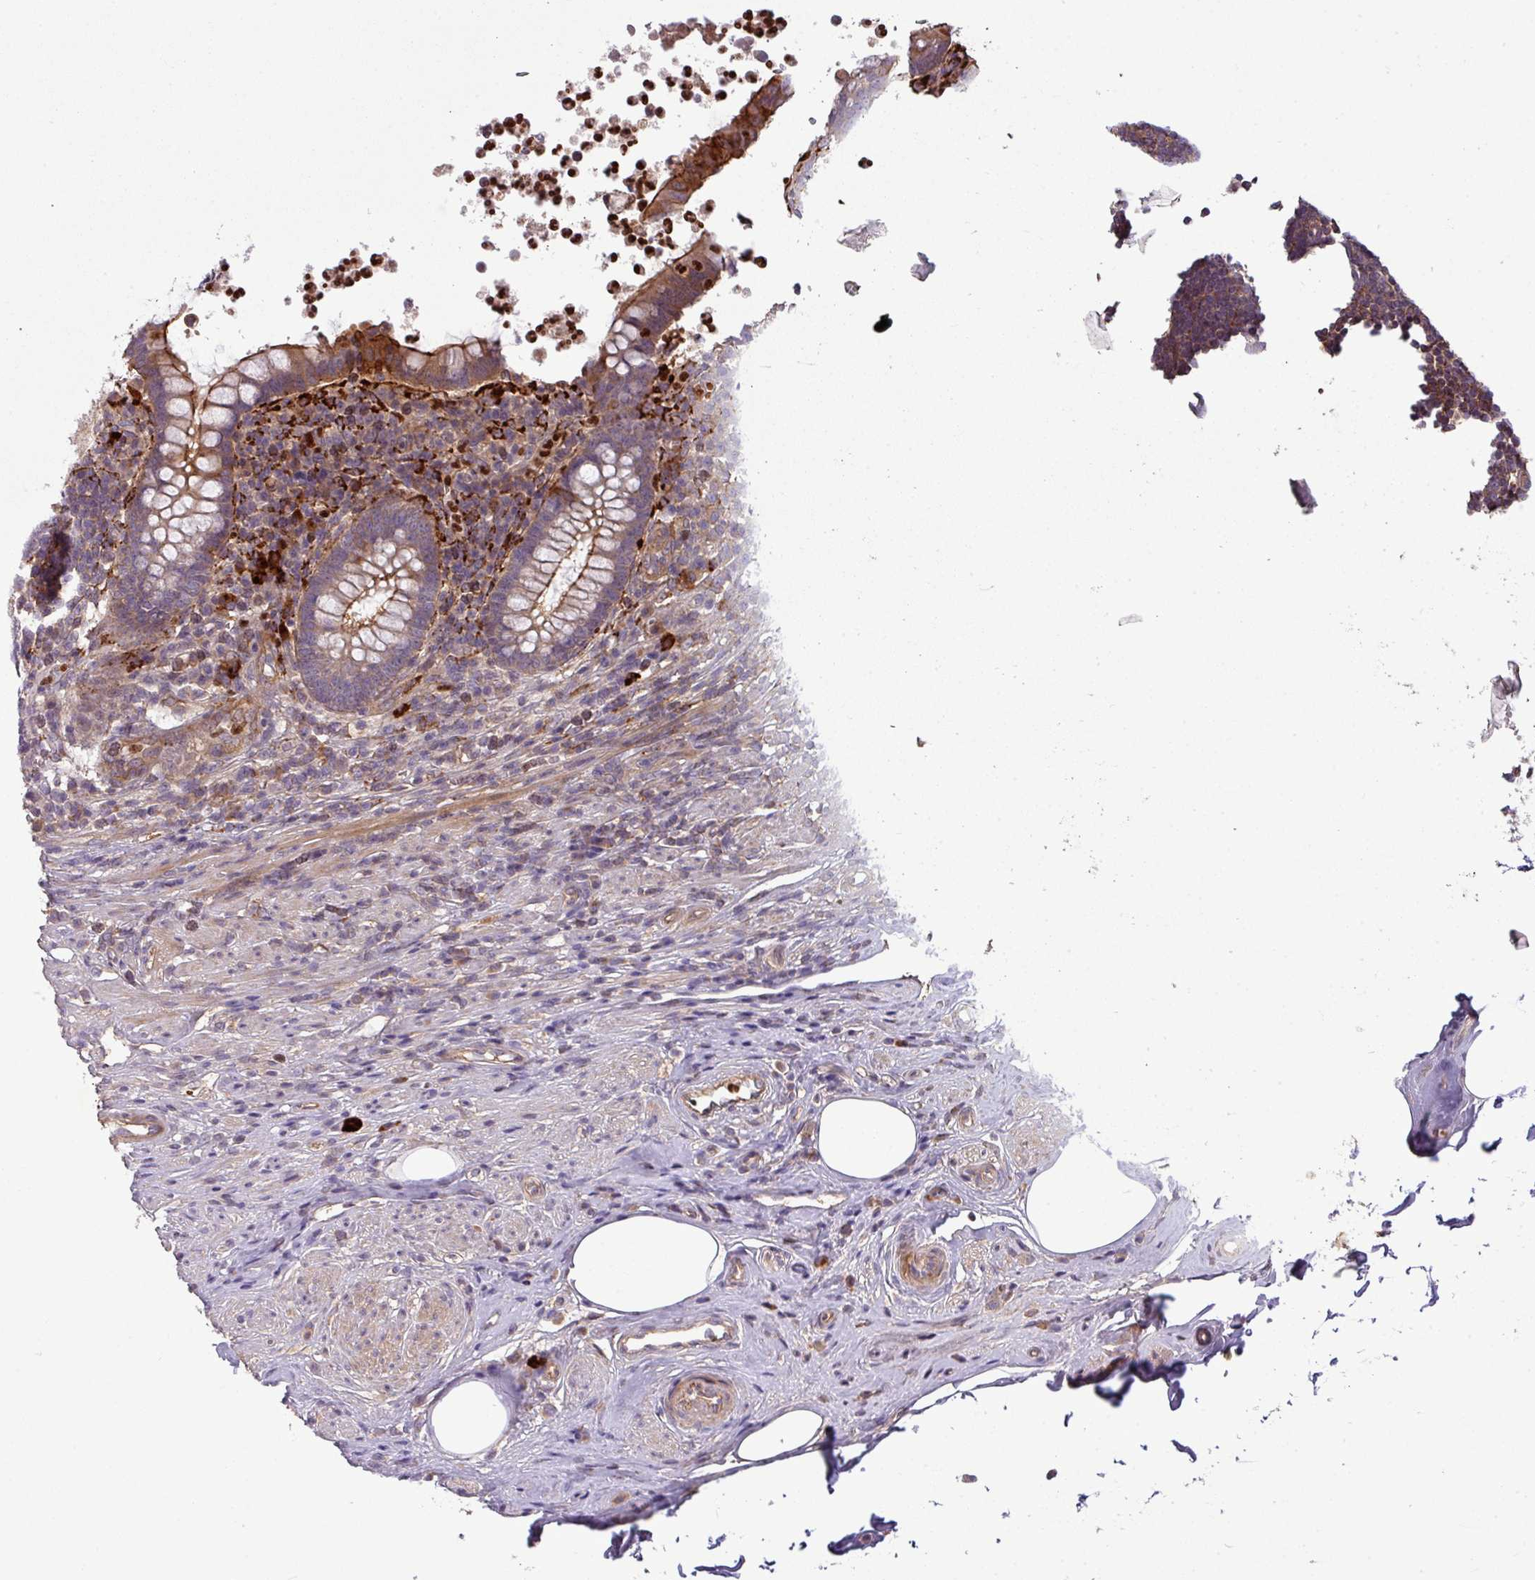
{"staining": {"intensity": "strong", "quantity": "25%-75%", "location": "cytoplasmic/membranous"}, "tissue": "appendix", "cell_type": "Glandular cells", "image_type": "normal", "snomed": [{"axis": "morphology", "description": "Normal tissue, NOS"}, {"axis": "topography", "description": "Appendix"}], "caption": "Immunohistochemical staining of benign appendix exhibits 25%-75% levels of strong cytoplasmic/membranous protein staining in approximately 25%-75% of glandular cells.", "gene": "PAPLN", "patient": {"sex": "female", "age": 56}}